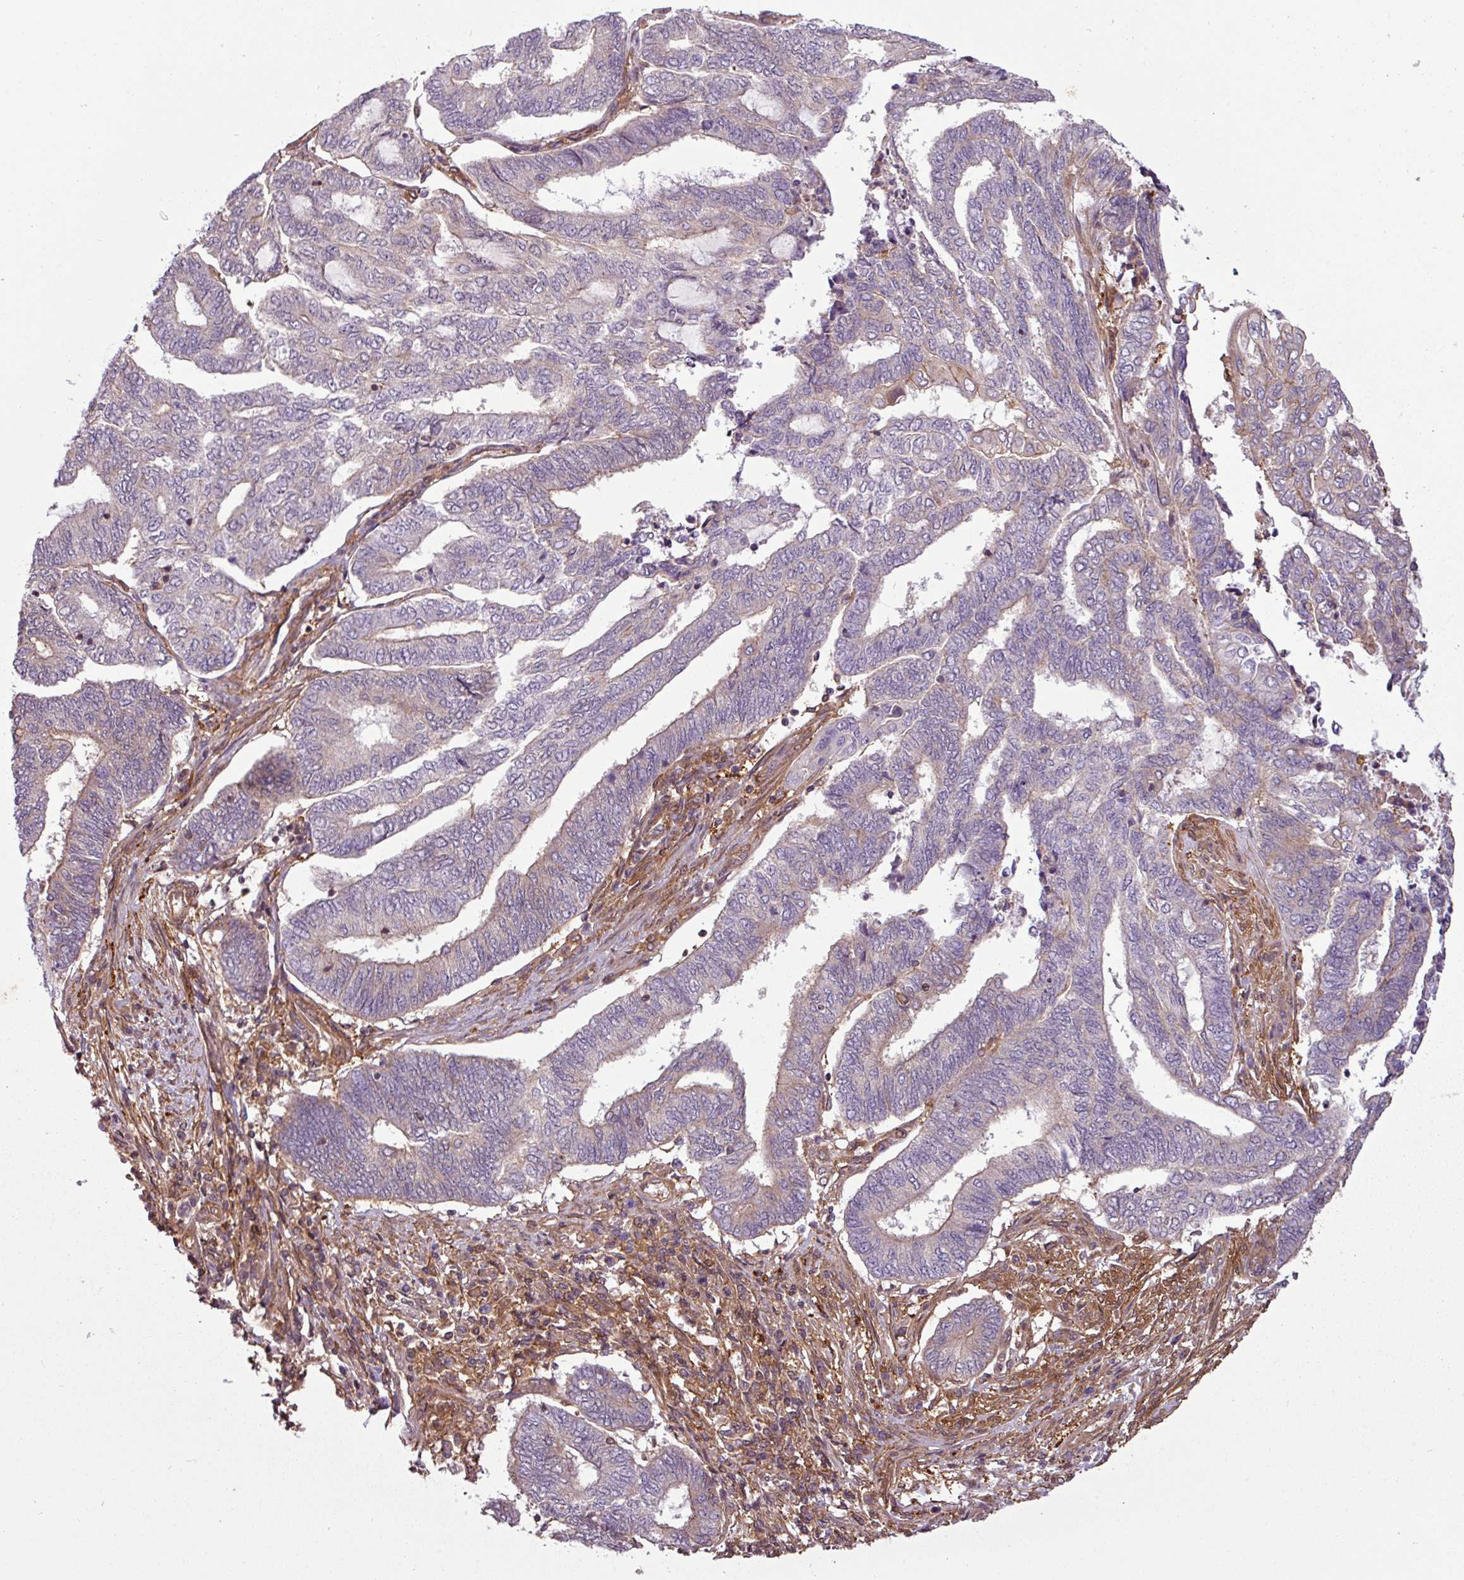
{"staining": {"intensity": "negative", "quantity": "none", "location": "none"}, "tissue": "endometrial cancer", "cell_type": "Tumor cells", "image_type": "cancer", "snomed": [{"axis": "morphology", "description": "Adenocarcinoma, NOS"}, {"axis": "topography", "description": "Uterus"}, {"axis": "topography", "description": "Endometrium"}], "caption": "A histopathology image of endometrial cancer stained for a protein shows no brown staining in tumor cells. The staining is performed using DAB (3,3'-diaminobenzidine) brown chromogen with nuclei counter-stained in using hematoxylin.", "gene": "SH3BGRL", "patient": {"sex": "female", "age": 70}}